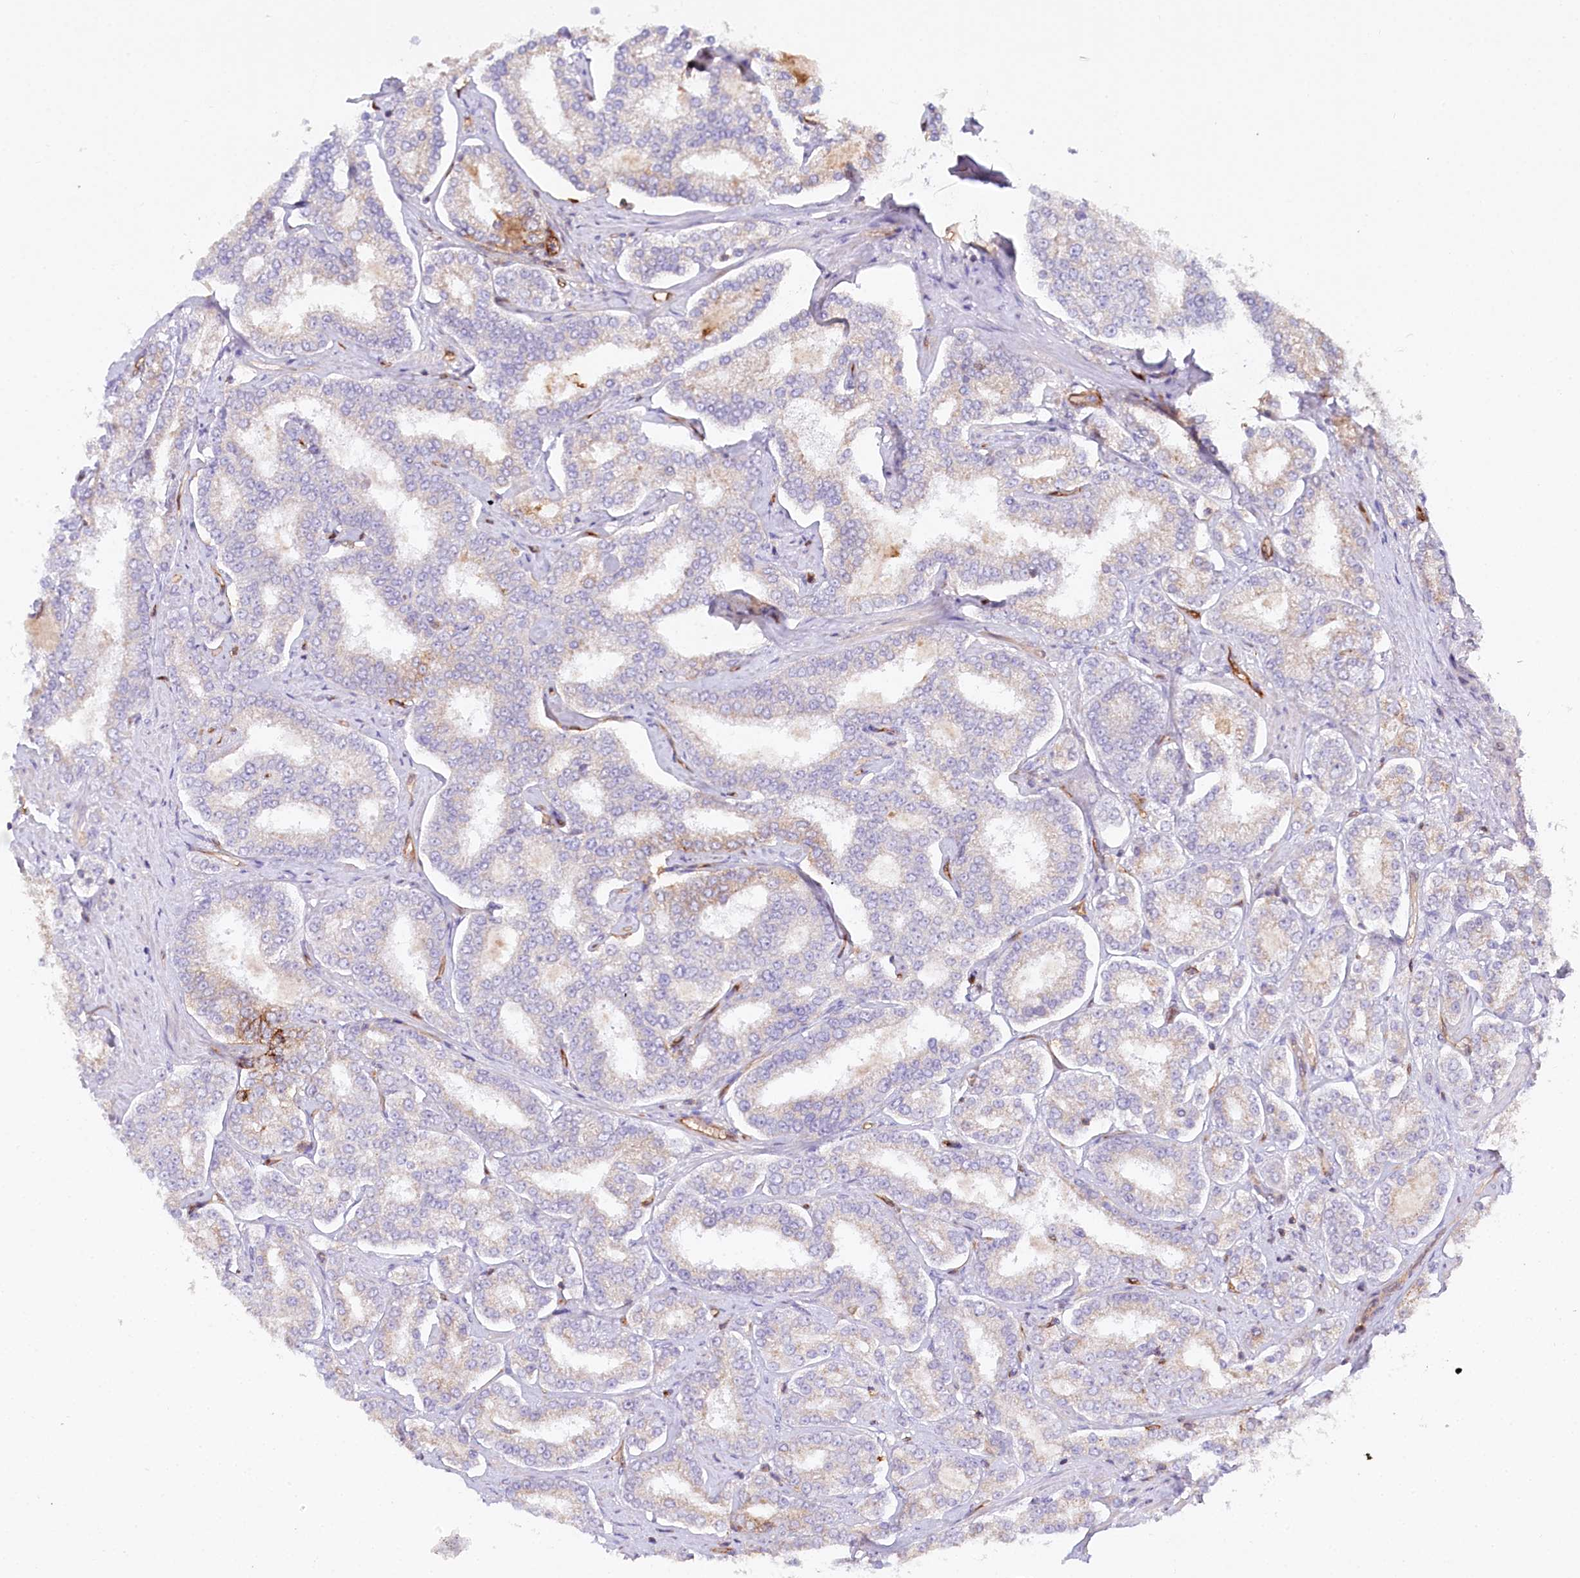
{"staining": {"intensity": "moderate", "quantity": "<25%", "location": "cytoplasmic/membranous"}, "tissue": "prostate cancer", "cell_type": "Tumor cells", "image_type": "cancer", "snomed": [{"axis": "morphology", "description": "Normal tissue, NOS"}, {"axis": "morphology", "description": "Adenocarcinoma, High grade"}, {"axis": "topography", "description": "Prostate"}], "caption": "Moderate cytoplasmic/membranous protein expression is seen in about <25% of tumor cells in prostate high-grade adenocarcinoma. (brown staining indicates protein expression, while blue staining denotes nuclei).", "gene": "RBP5", "patient": {"sex": "male", "age": 83}}